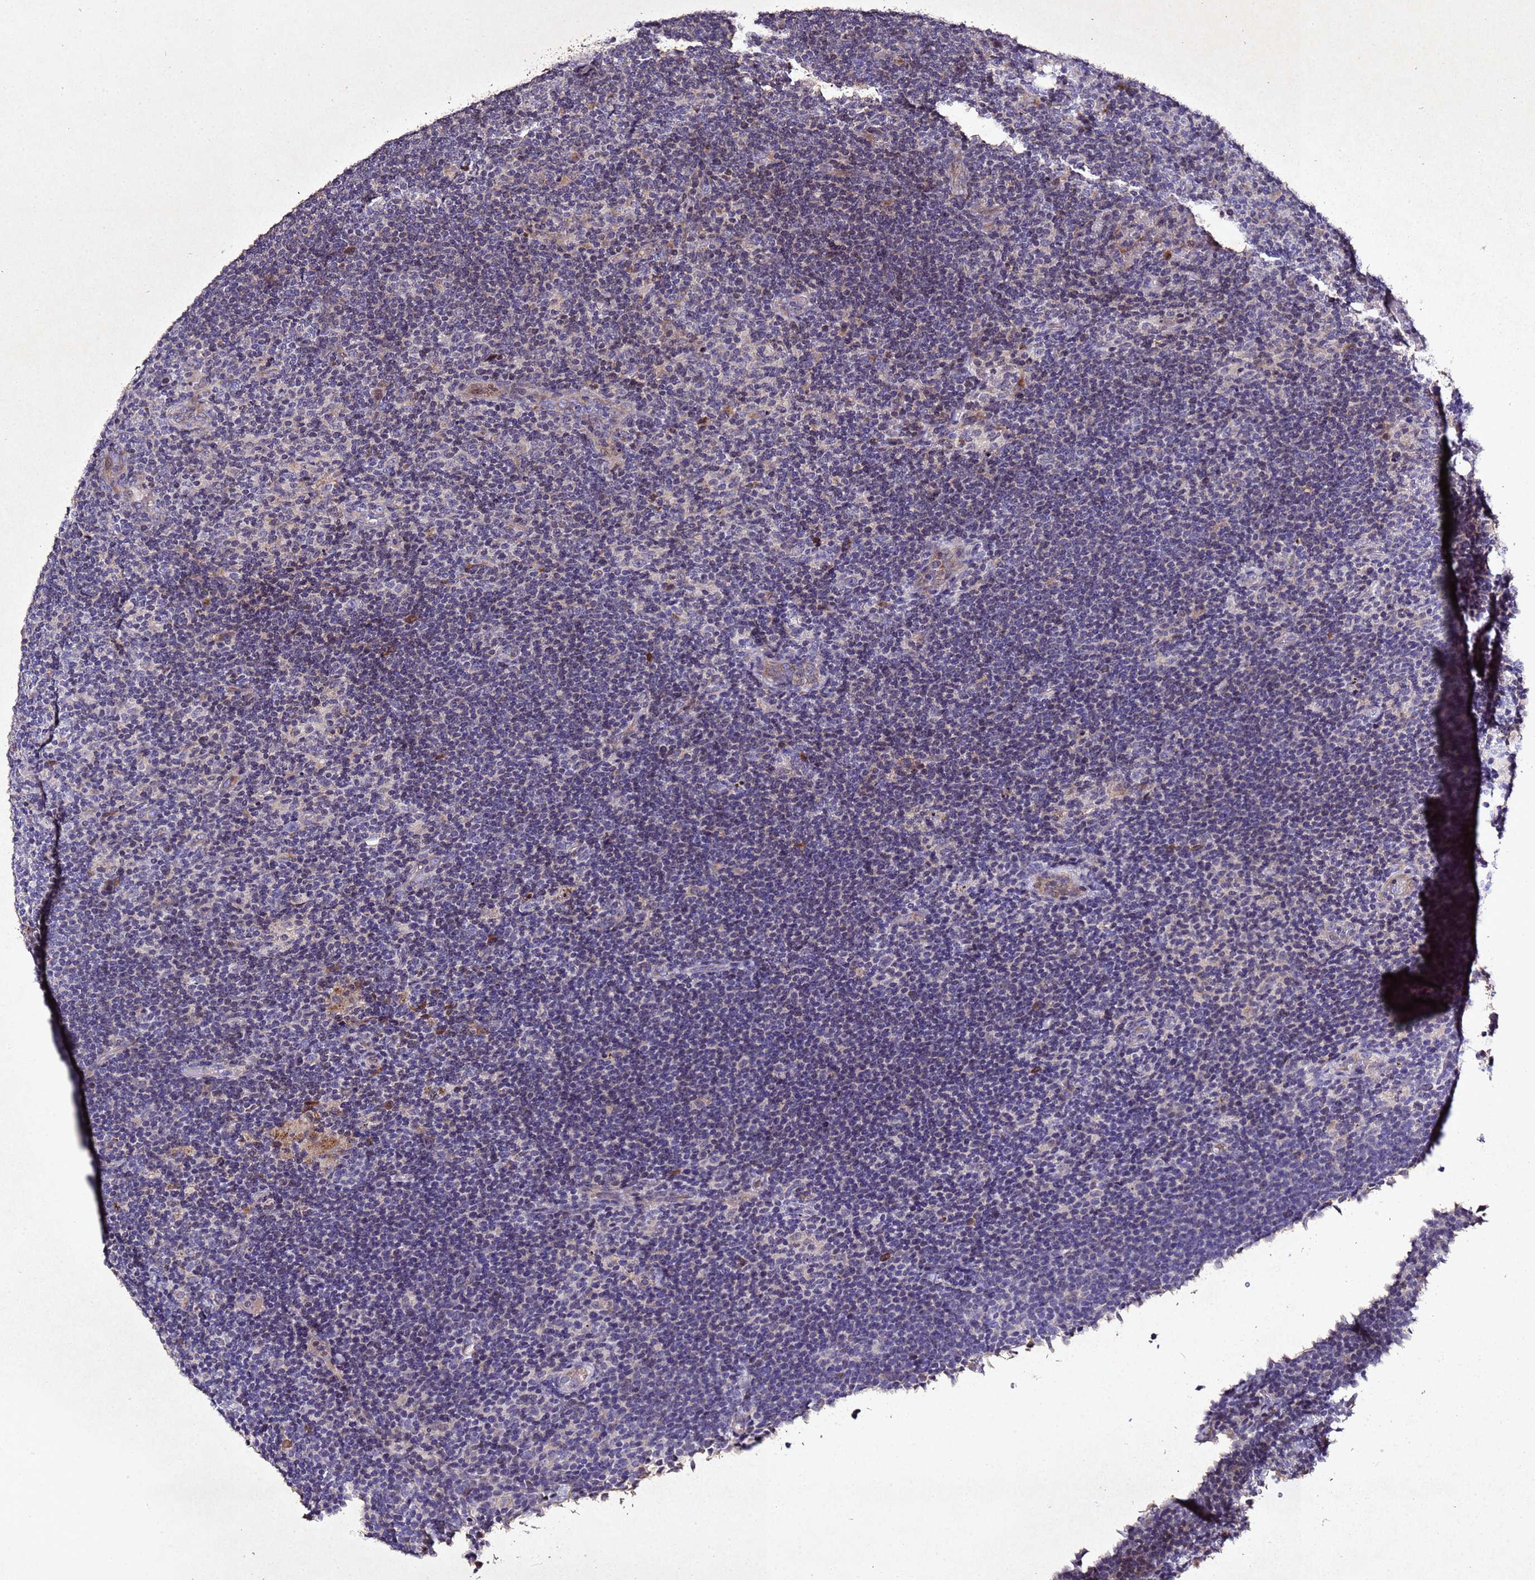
{"staining": {"intensity": "negative", "quantity": "none", "location": "none"}, "tissue": "lymphoma", "cell_type": "Tumor cells", "image_type": "cancer", "snomed": [{"axis": "morphology", "description": "Hodgkin's disease, NOS"}, {"axis": "topography", "description": "Lymph node"}], "caption": "High magnification brightfield microscopy of Hodgkin's disease stained with DAB (3,3'-diaminobenzidine) (brown) and counterstained with hematoxylin (blue): tumor cells show no significant positivity.", "gene": "SV2B", "patient": {"sex": "female", "age": 57}}